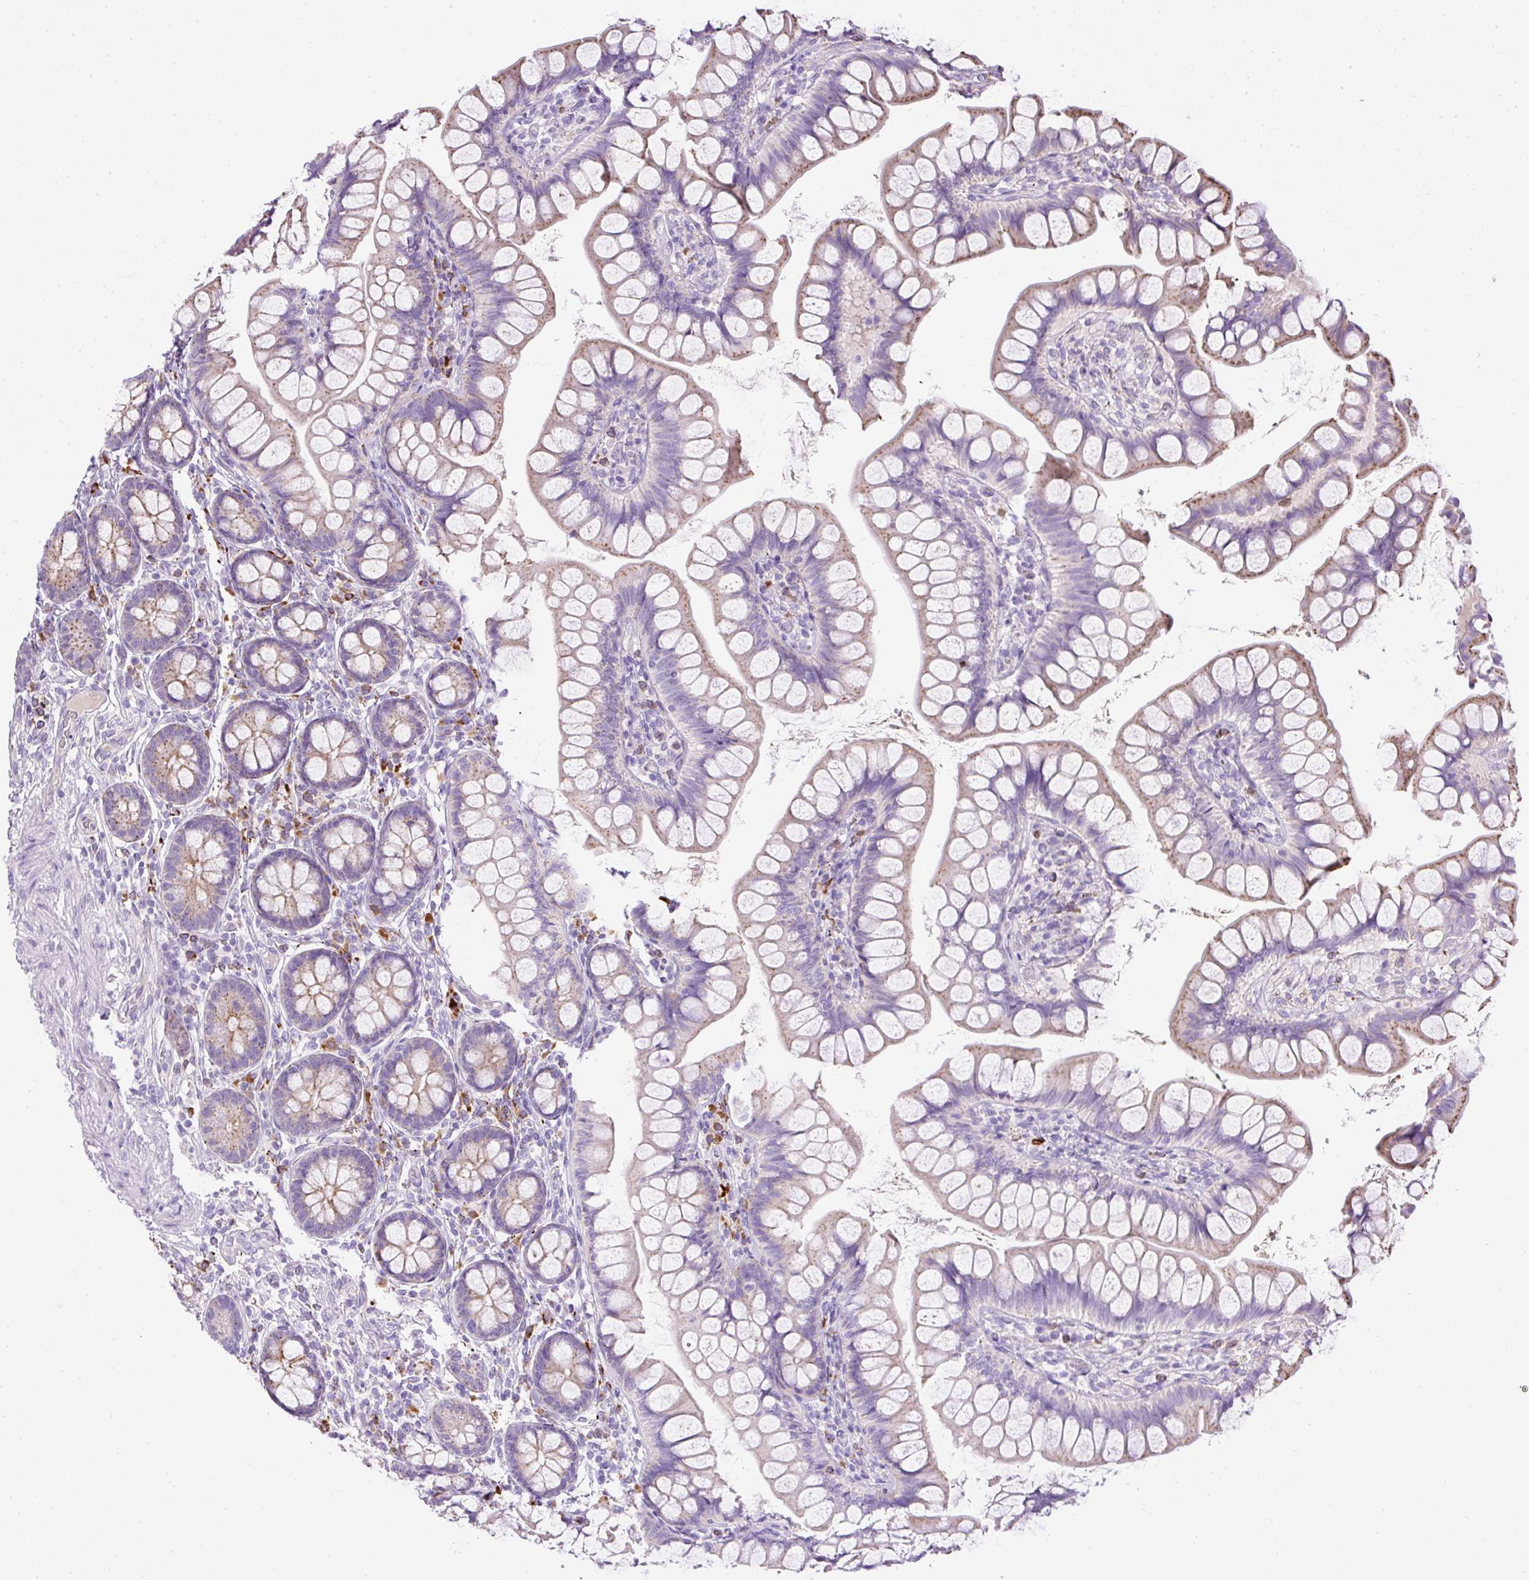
{"staining": {"intensity": "weak", "quantity": "25%-75%", "location": "cytoplasmic/membranous"}, "tissue": "small intestine", "cell_type": "Glandular cells", "image_type": "normal", "snomed": [{"axis": "morphology", "description": "Normal tissue, NOS"}, {"axis": "topography", "description": "Small intestine"}], "caption": "Small intestine stained for a protein displays weak cytoplasmic/membranous positivity in glandular cells.", "gene": "CFAP47", "patient": {"sex": "male", "age": 70}}